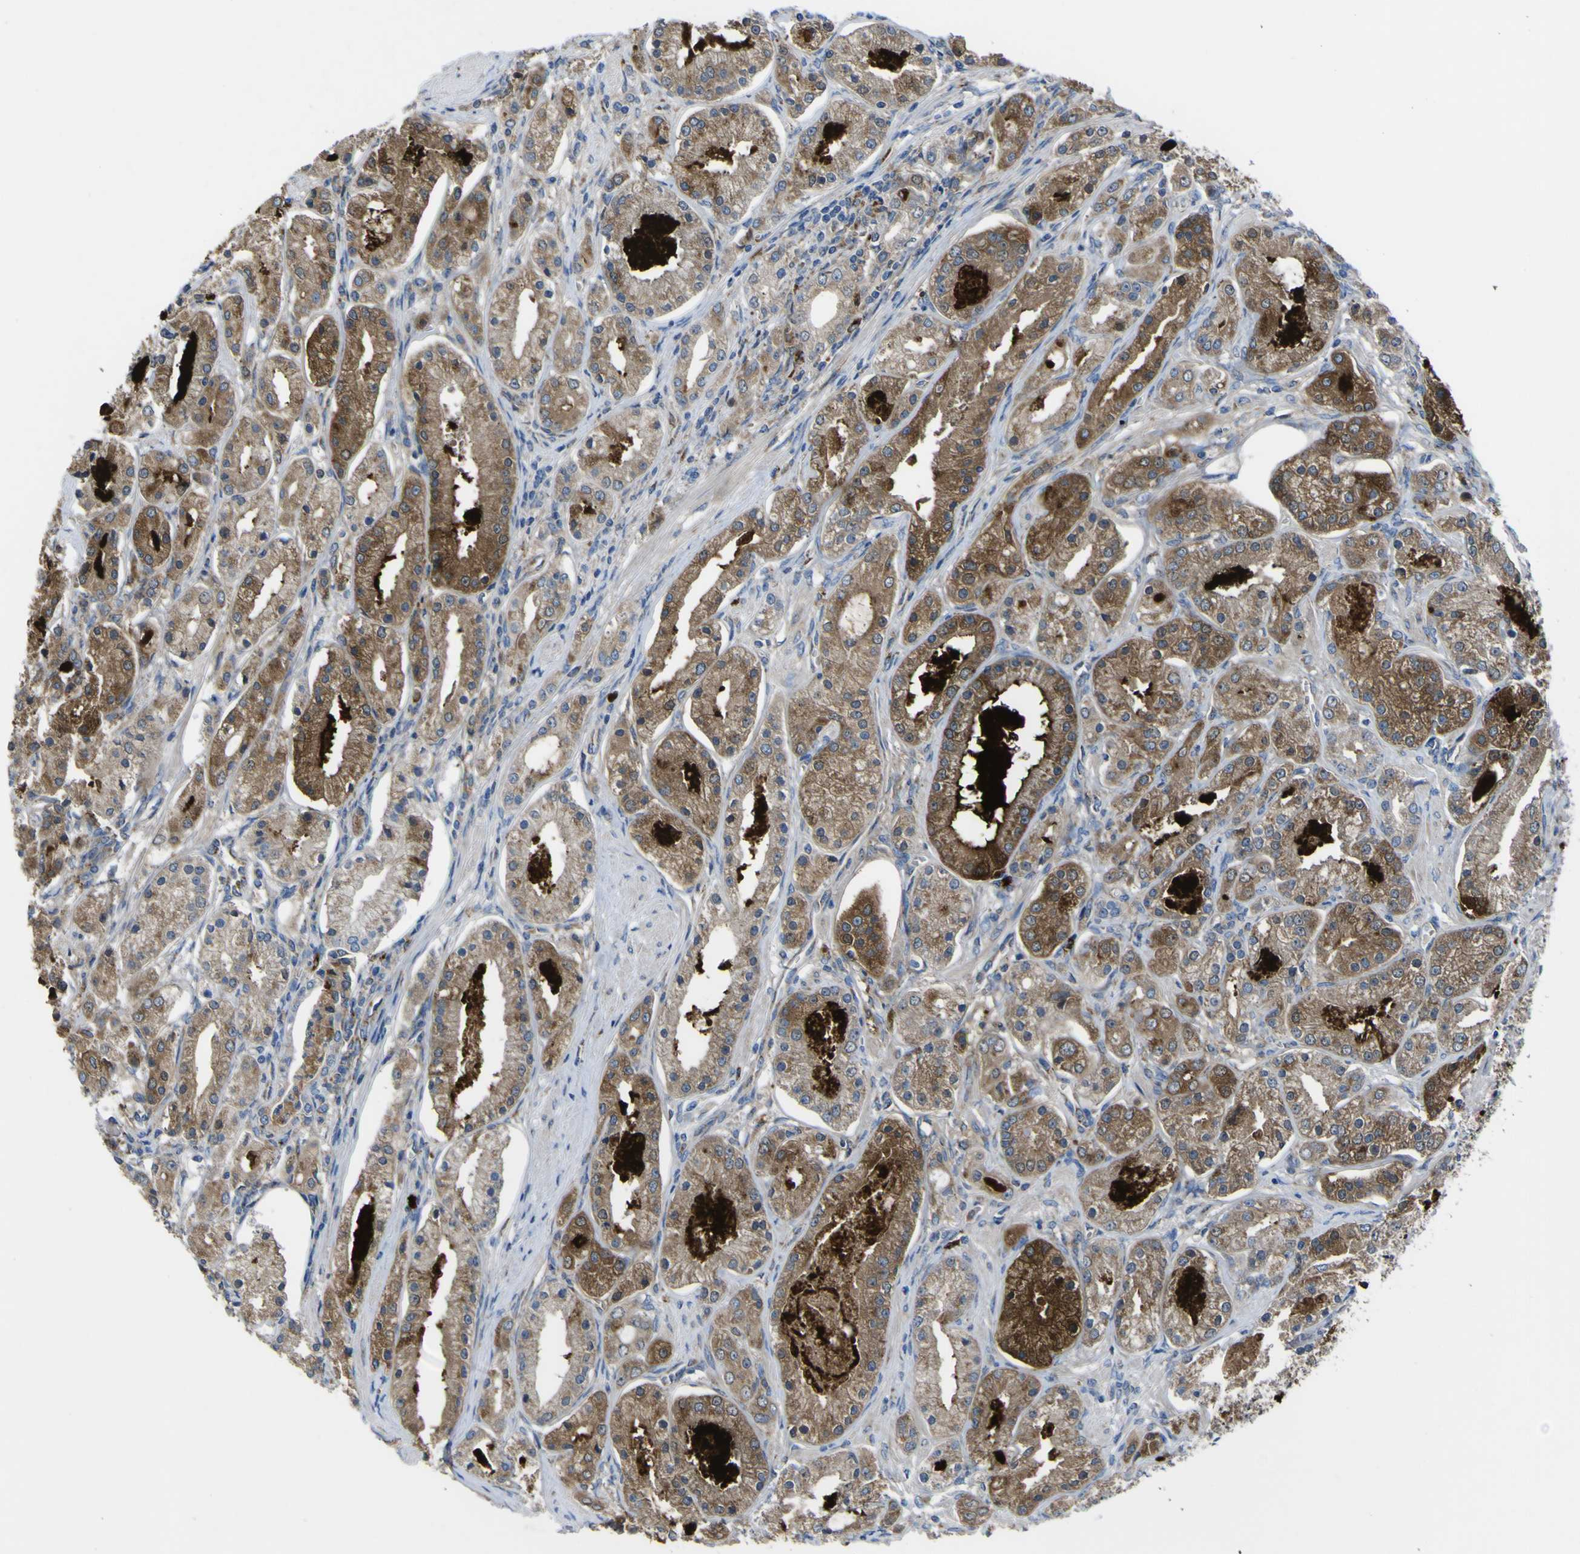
{"staining": {"intensity": "moderate", "quantity": ">75%", "location": "cytoplasmic/membranous"}, "tissue": "prostate cancer", "cell_type": "Tumor cells", "image_type": "cancer", "snomed": [{"axis": "morphology", "description": "Adenocarcinoma, High grade"}, {"axis": "topography", "description": "Prostate"}], "caption": "This image exhibits IHC staining of prostate cancer, with medium moderate cytoplasmic/membranous expression in about >75% of tumor cells.", "gene": "CST3", "patient": {"sex": "male", "age": 66}}